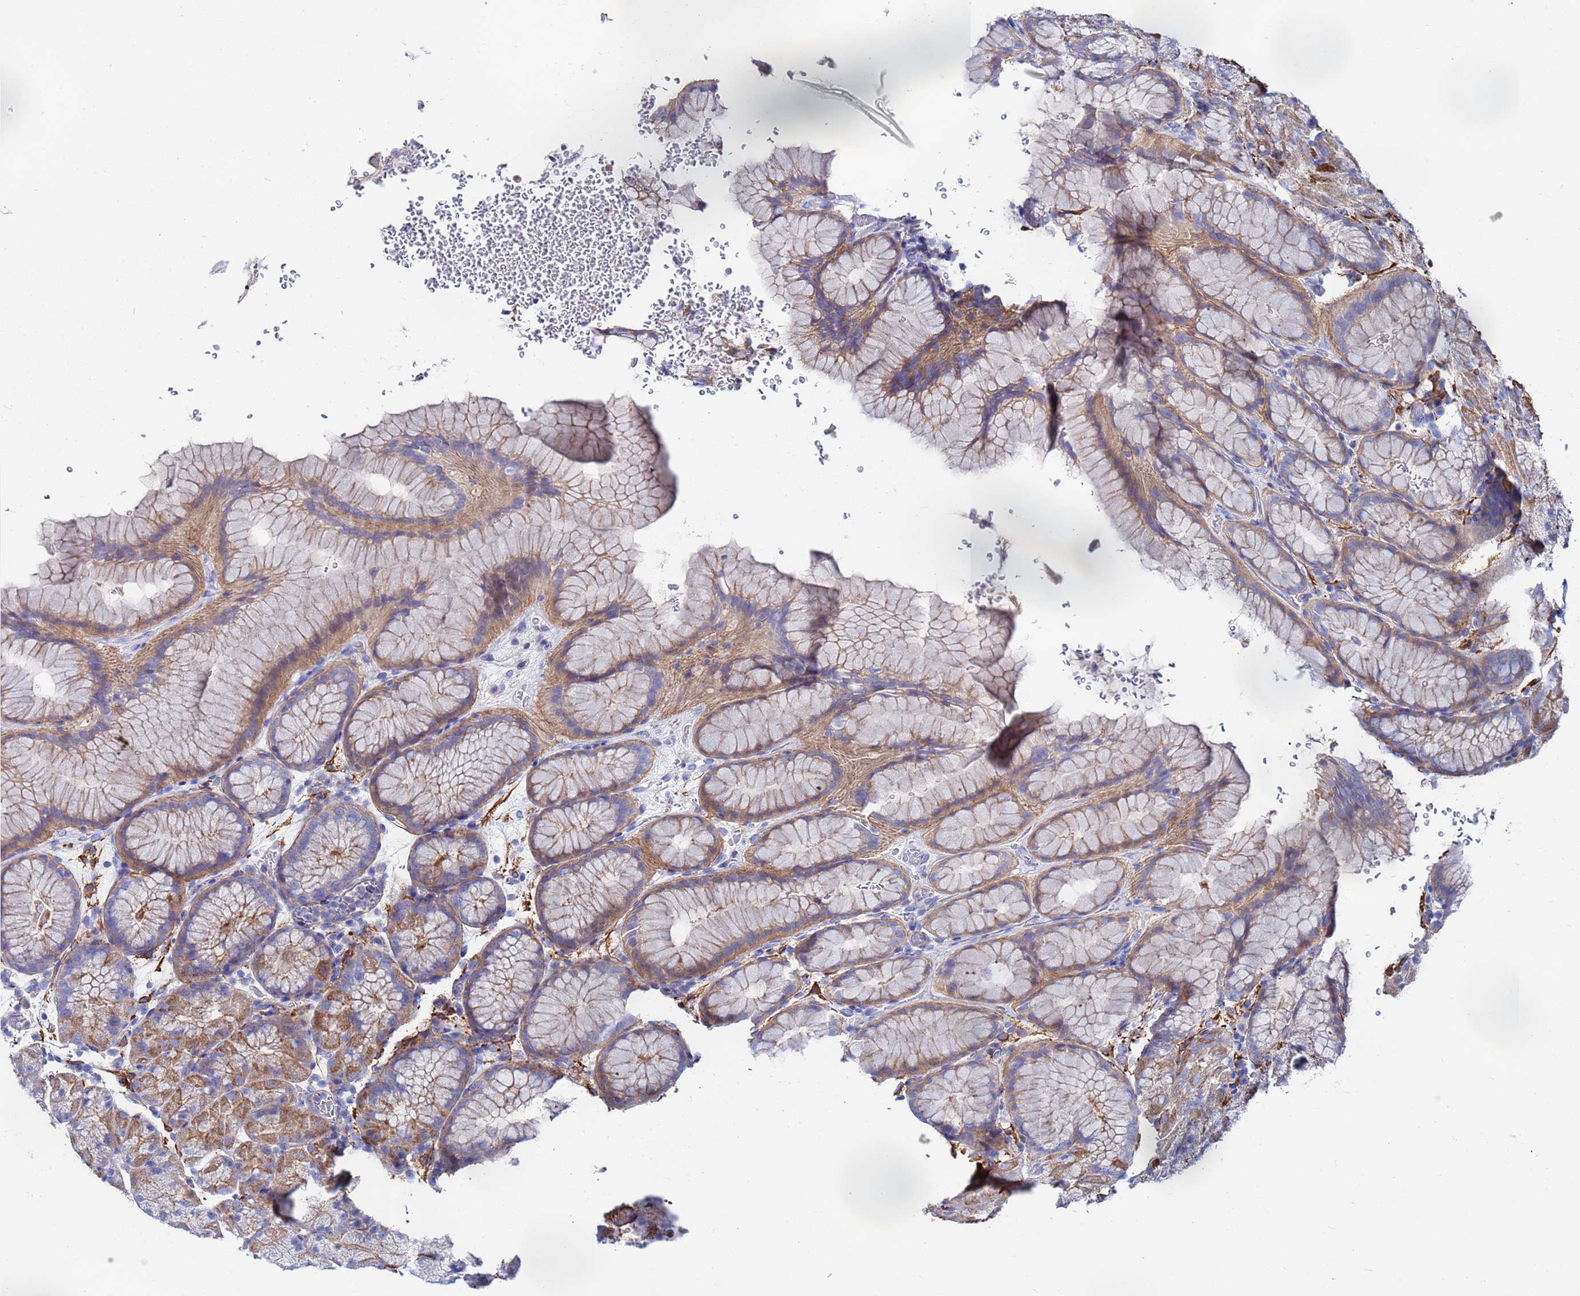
{"staining": {"intensity": "moderate", "quantity": "<25%", "location": "cytoplasmic/membranous"}, "tissue": "stomach", "cell_type": "Glandular cells", "image_type": "normal", "snomed": [{"axis": "morphology", "description": "Normal tissue, NOS"}, {"axis": "topography", "description": "Stomach, upper"}, {"axis": "topography", "description": "Stomach, lower"}], "caption": "Immunohistochemistry staining of normal stomach, which demonstrates low levels of moderate cytoplasmic/membranous staining in about <25% of glandular cells indicating moderate cytoplasmic/membranous protein expression. The staining was performed using DAB (brown) for protein detection and nuclei were counterstained in hematoxylin (blue).", "gene": "RAB39A", "patient": {"sex": "male", "age": 67}}